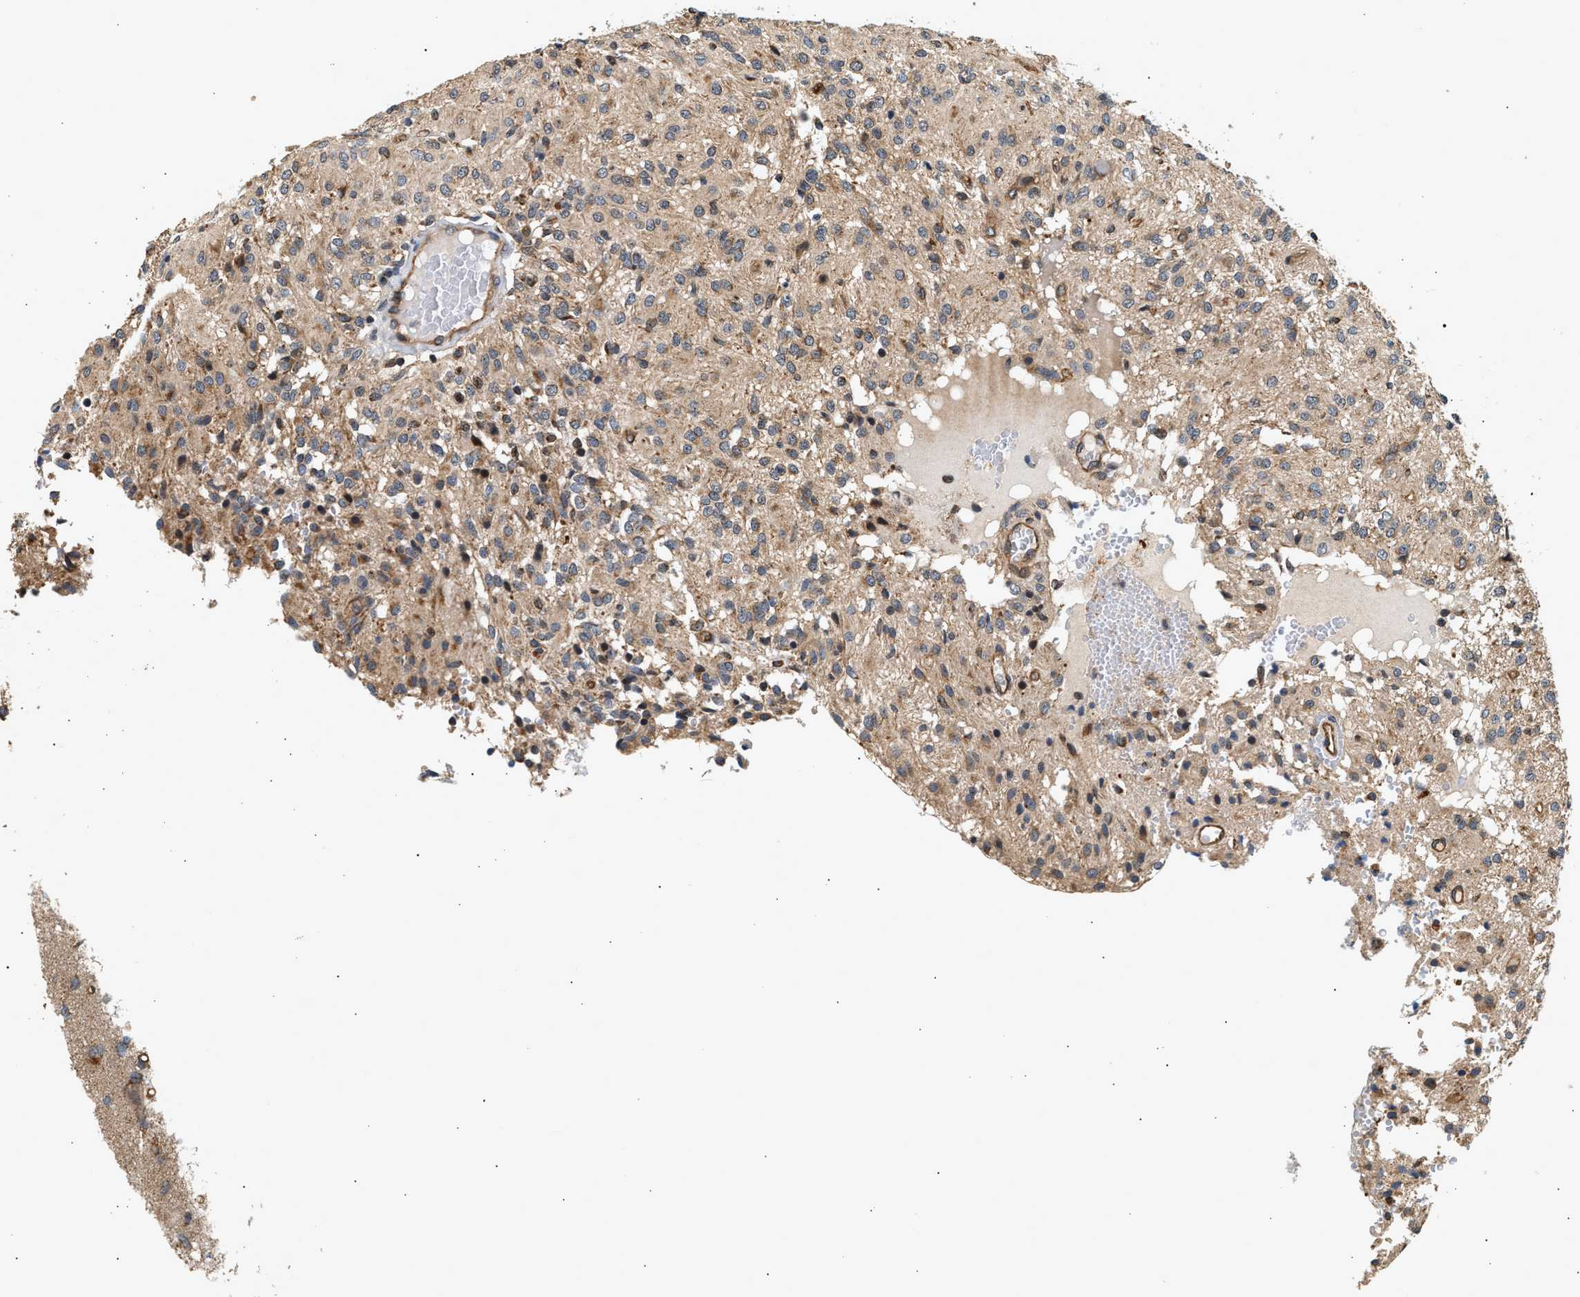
{"staining": {"intensity": "moderate", "quantity": "25%-75%", "location": "cytoplasmic/membranous"}, "tissue": "glioma", "cell_type": "Tumor cells", "image_type": "cancer", "snomed": [{"axis": "morphology", "description": "Glioma, malignant, High grade"}, {"axis": "topography", "description": "Brain"}], "caption": "DAB immunohistochemical staining of malignant glioma (high-grade) demonstrates moderate cytoplasmic/membranous protein staining in approximately 25%-75% of tumor cells. (IHC, brightfield microscopy, high magnification).", "gene": "DUSP14", "patient": {"sex": "female", "age": 59}}